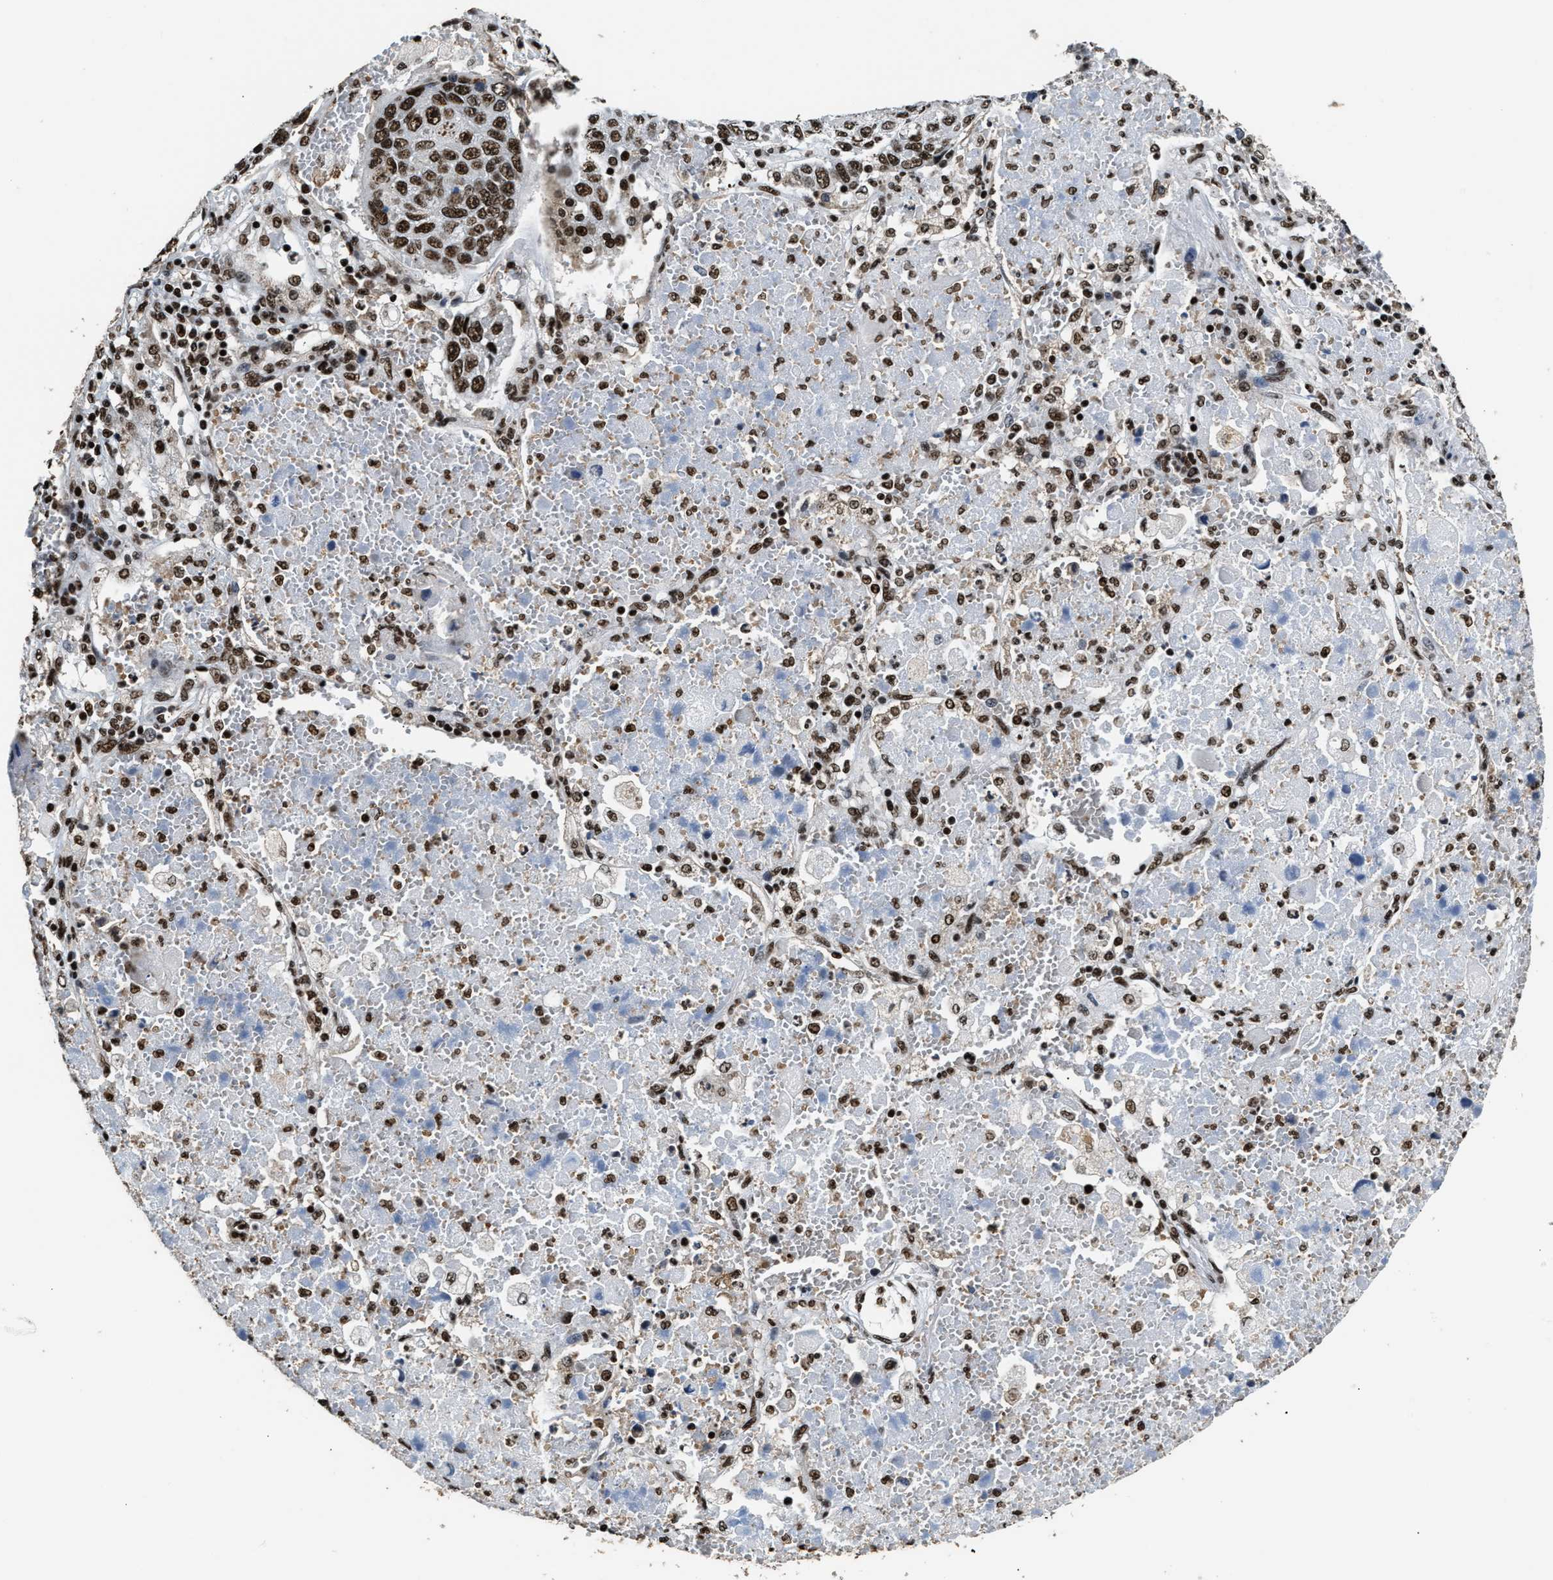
{"staining": {"intensity": "strong", "quantity": ">75%", "location": "nuclear"}, "tissue": "lung cancer", "cell_type": "Tumor cells", "image_type": "cancer", "snomed": [{"axis": "morphology", "description": "Squamous cell carcinoma, NOS"}, {"axis": "topography", "description": "Lung"}], "caption": "Immunohistochemical staining of lung squamous cell carcinoma displays high levels of strong nuclear expression in about >75% of tumor cells.", "gene": "RAD21", "patient": {"sex": "male", "age": 61}}